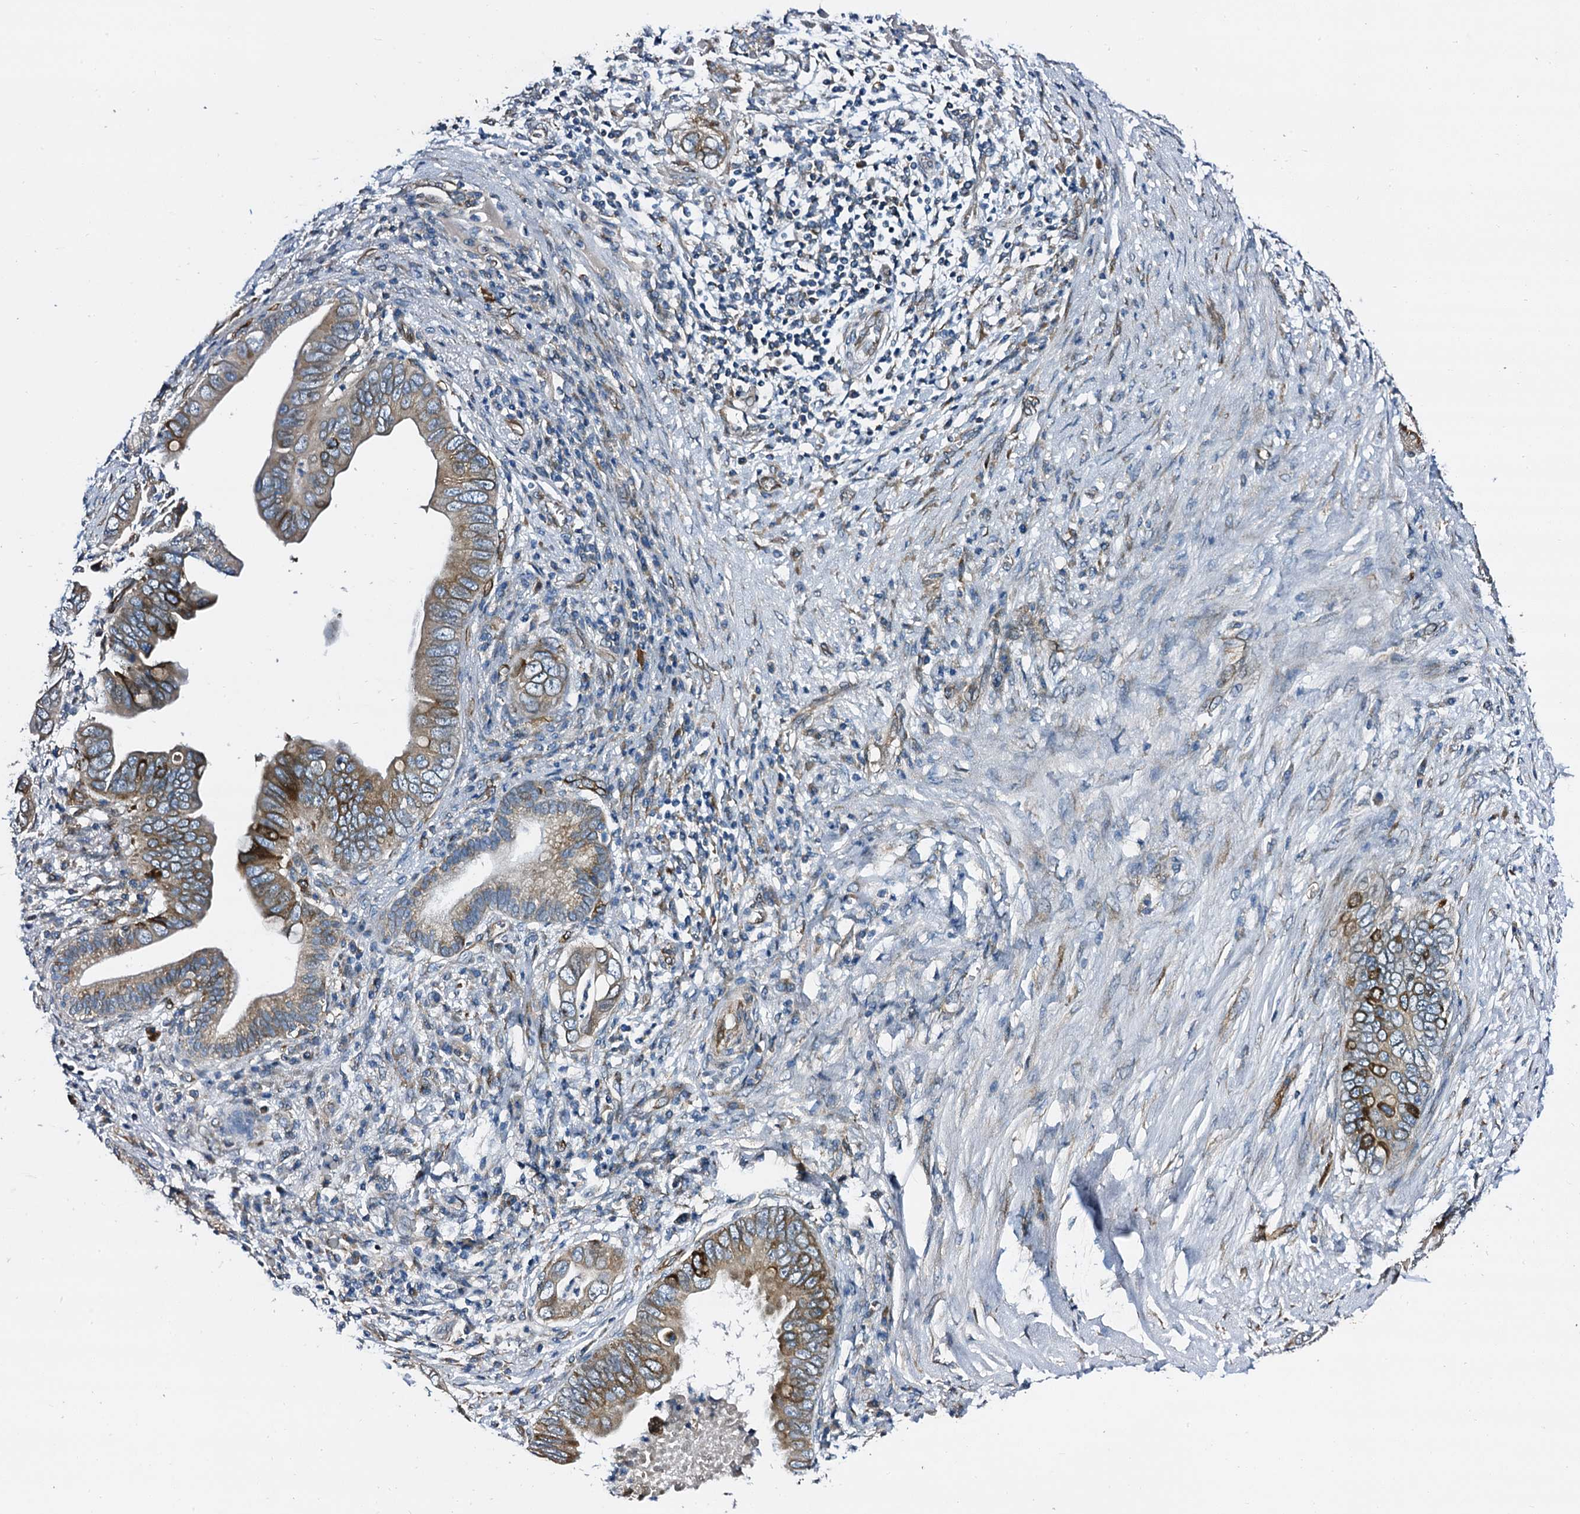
{"staining": {"intensity": "moderate", "quantity": "25%-75%", "location": "cytoplasmic/membranous"}, "tissue": "pancreatic cancer", "cell_type": "Tumor cells", "image_type": "cancer", "snomed": [{"axis": "morphology", "description": "Adenocarcinoma, NOS"}, {"axis": "topography", "description": "Pancreas"}], "caption": "Brown immunohistochemical staining in human pancreatic cancer displays moderate cytoplasmic/membranous expression in about 25%-75% of tumor cells.", "gene": "DBX1", "patient": {"sex": "male", "age": 75}}